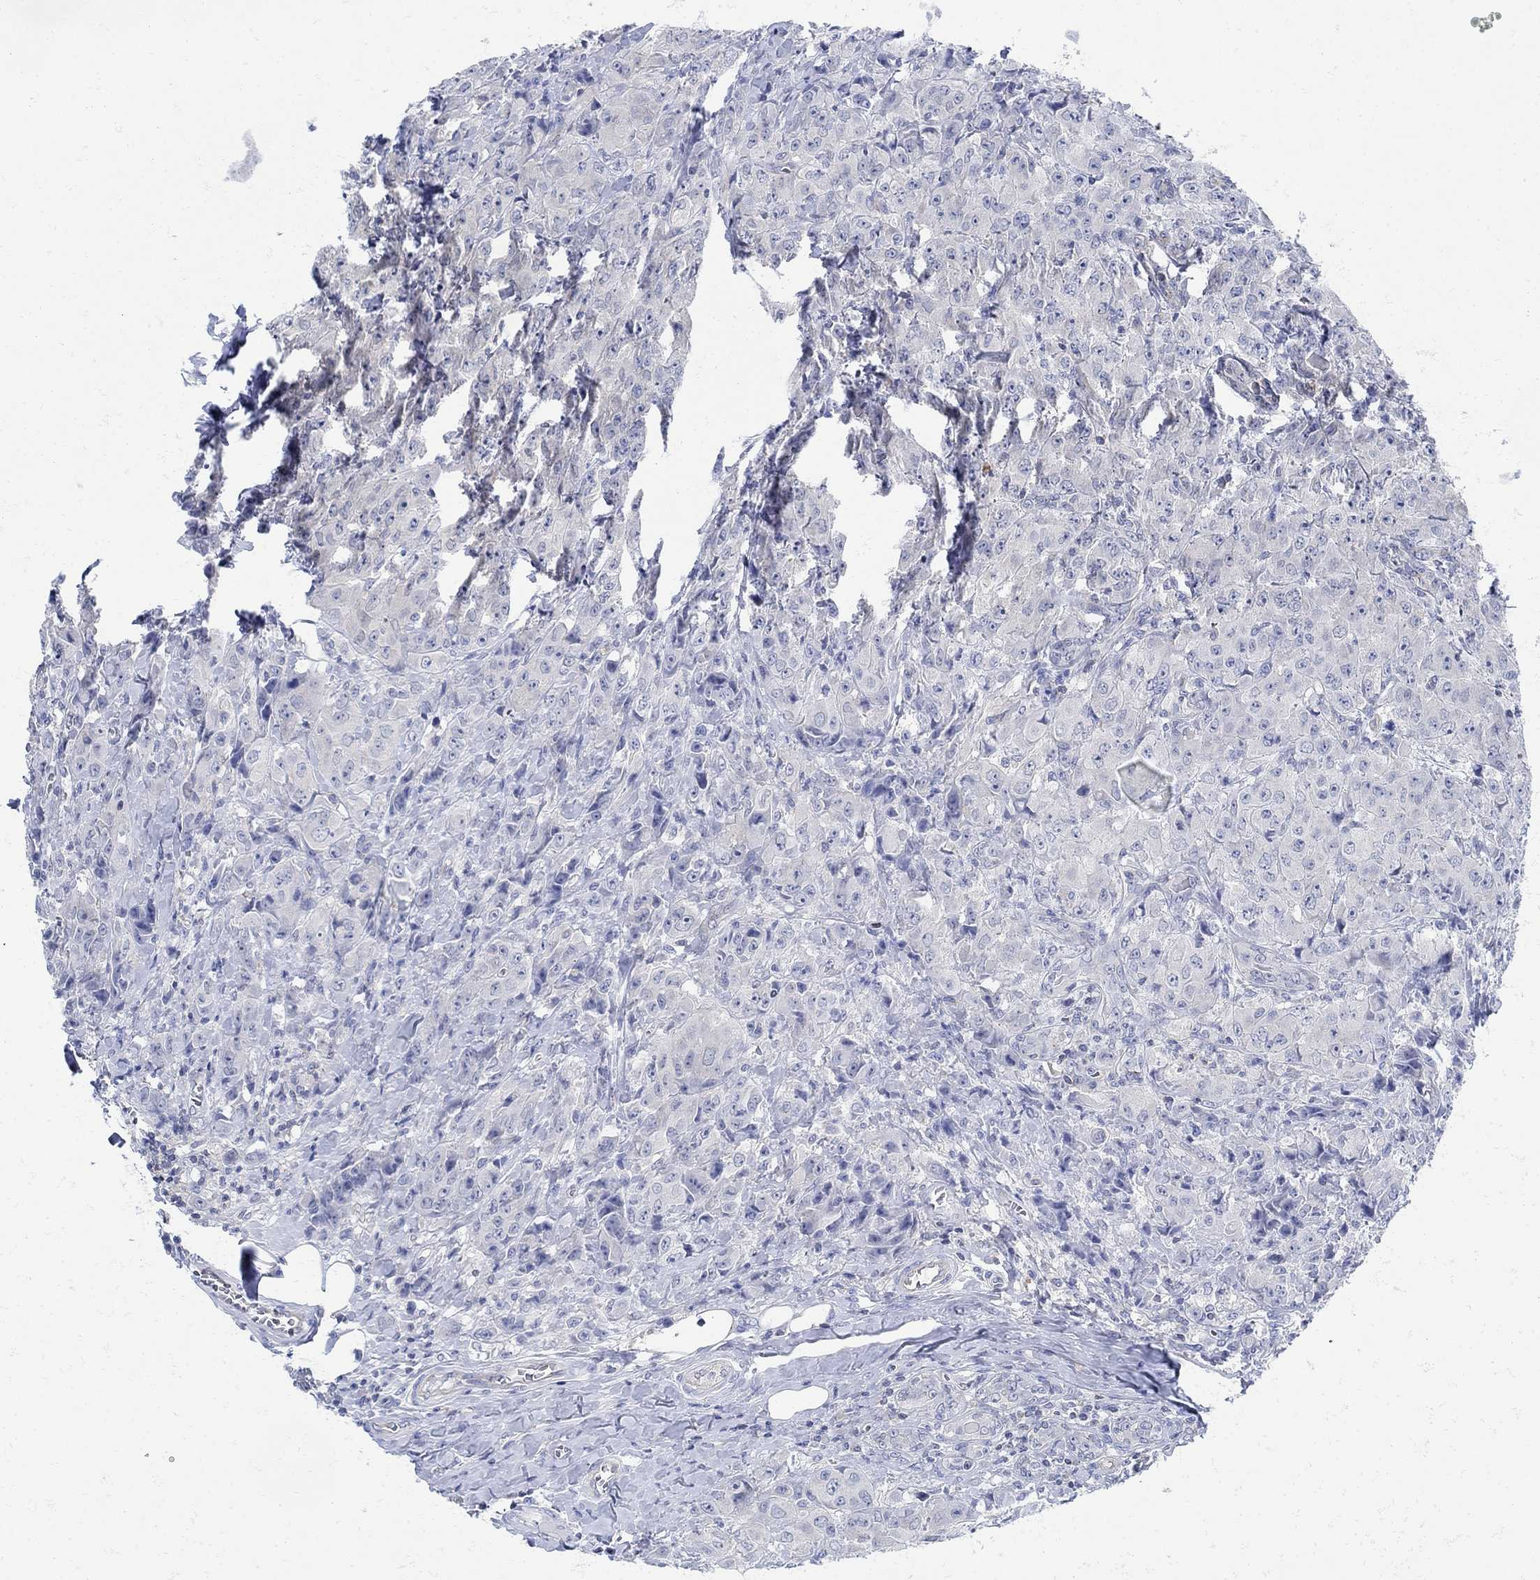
{"staining": {"intensity": "negative", "quantity": "none", "location": "none"}, "tissue": "breast cancer", "cell_type": "Tumor cells", "image_type": "cancer", "snomed": [{"axis": "morphology", "description": "Duct carcinoma"}, {"axis": "topography", "description": "Breast"}], "caption": "A micrograph of intraductal carcinoma (breast) stained for a protein shows no brown staining in tumor cells.", "gene": "PHF21B", "patient": {"sex": "female", "age": 43}}